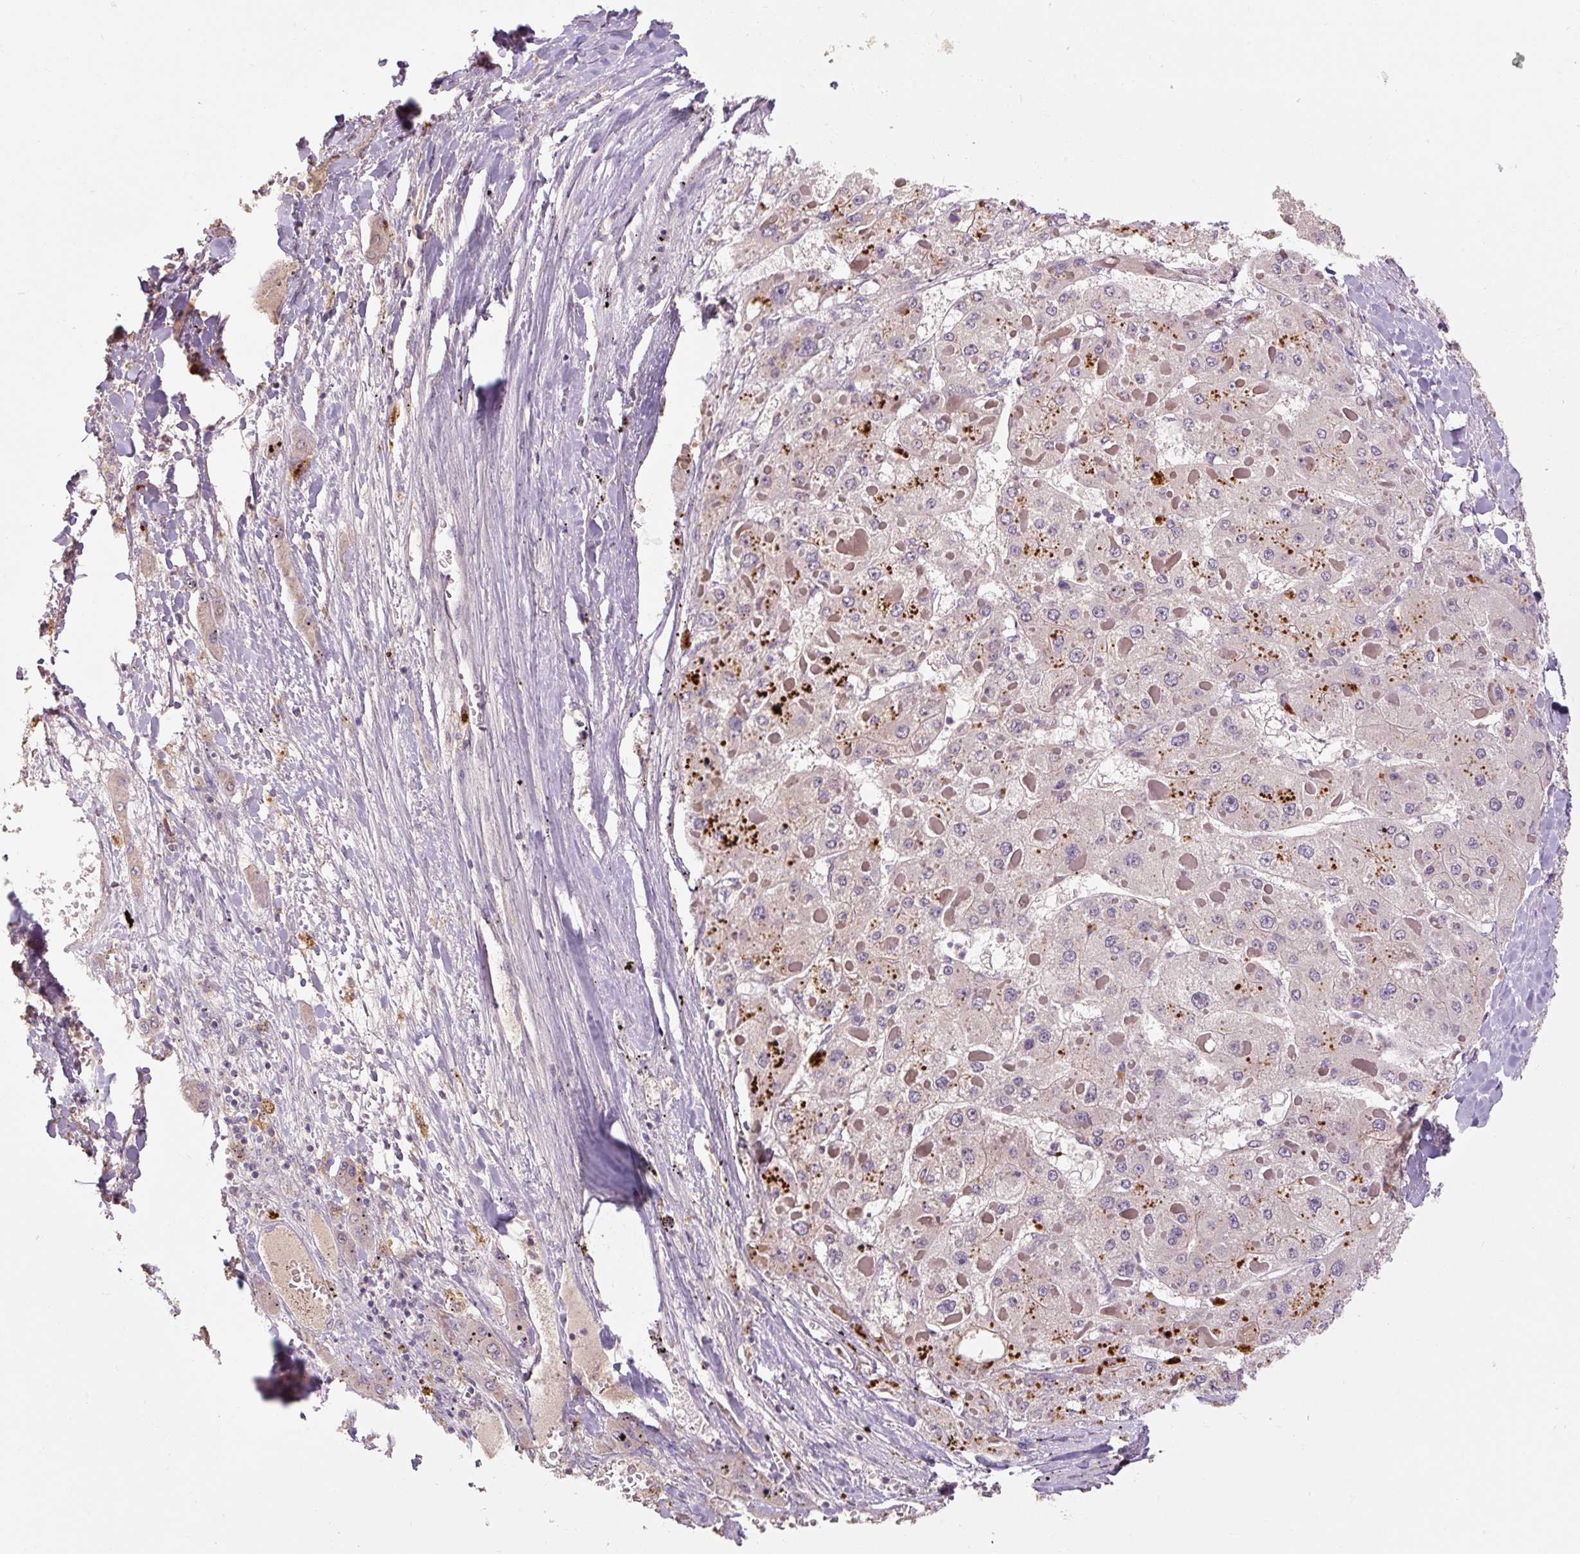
{"staining": {"intensity": "negative", "quantity": "none", "location": "none"}, "tissue": "liver cancer", "cell_type": "Tumor cells", "image_type": "cancer", "snomed": [{"axis": "morphology", "description": "Carcinoma, Hepatocellular, NOS"}, {"axis": "topography", "description": "Liver"}], "caption": "Hepatocellular carcinoma (liver) was stained to show a protein in brown. There is no significant positivity in tumor cells.", "gene": "CFAP65", "patient": {"sex": "female", "age": 73}}